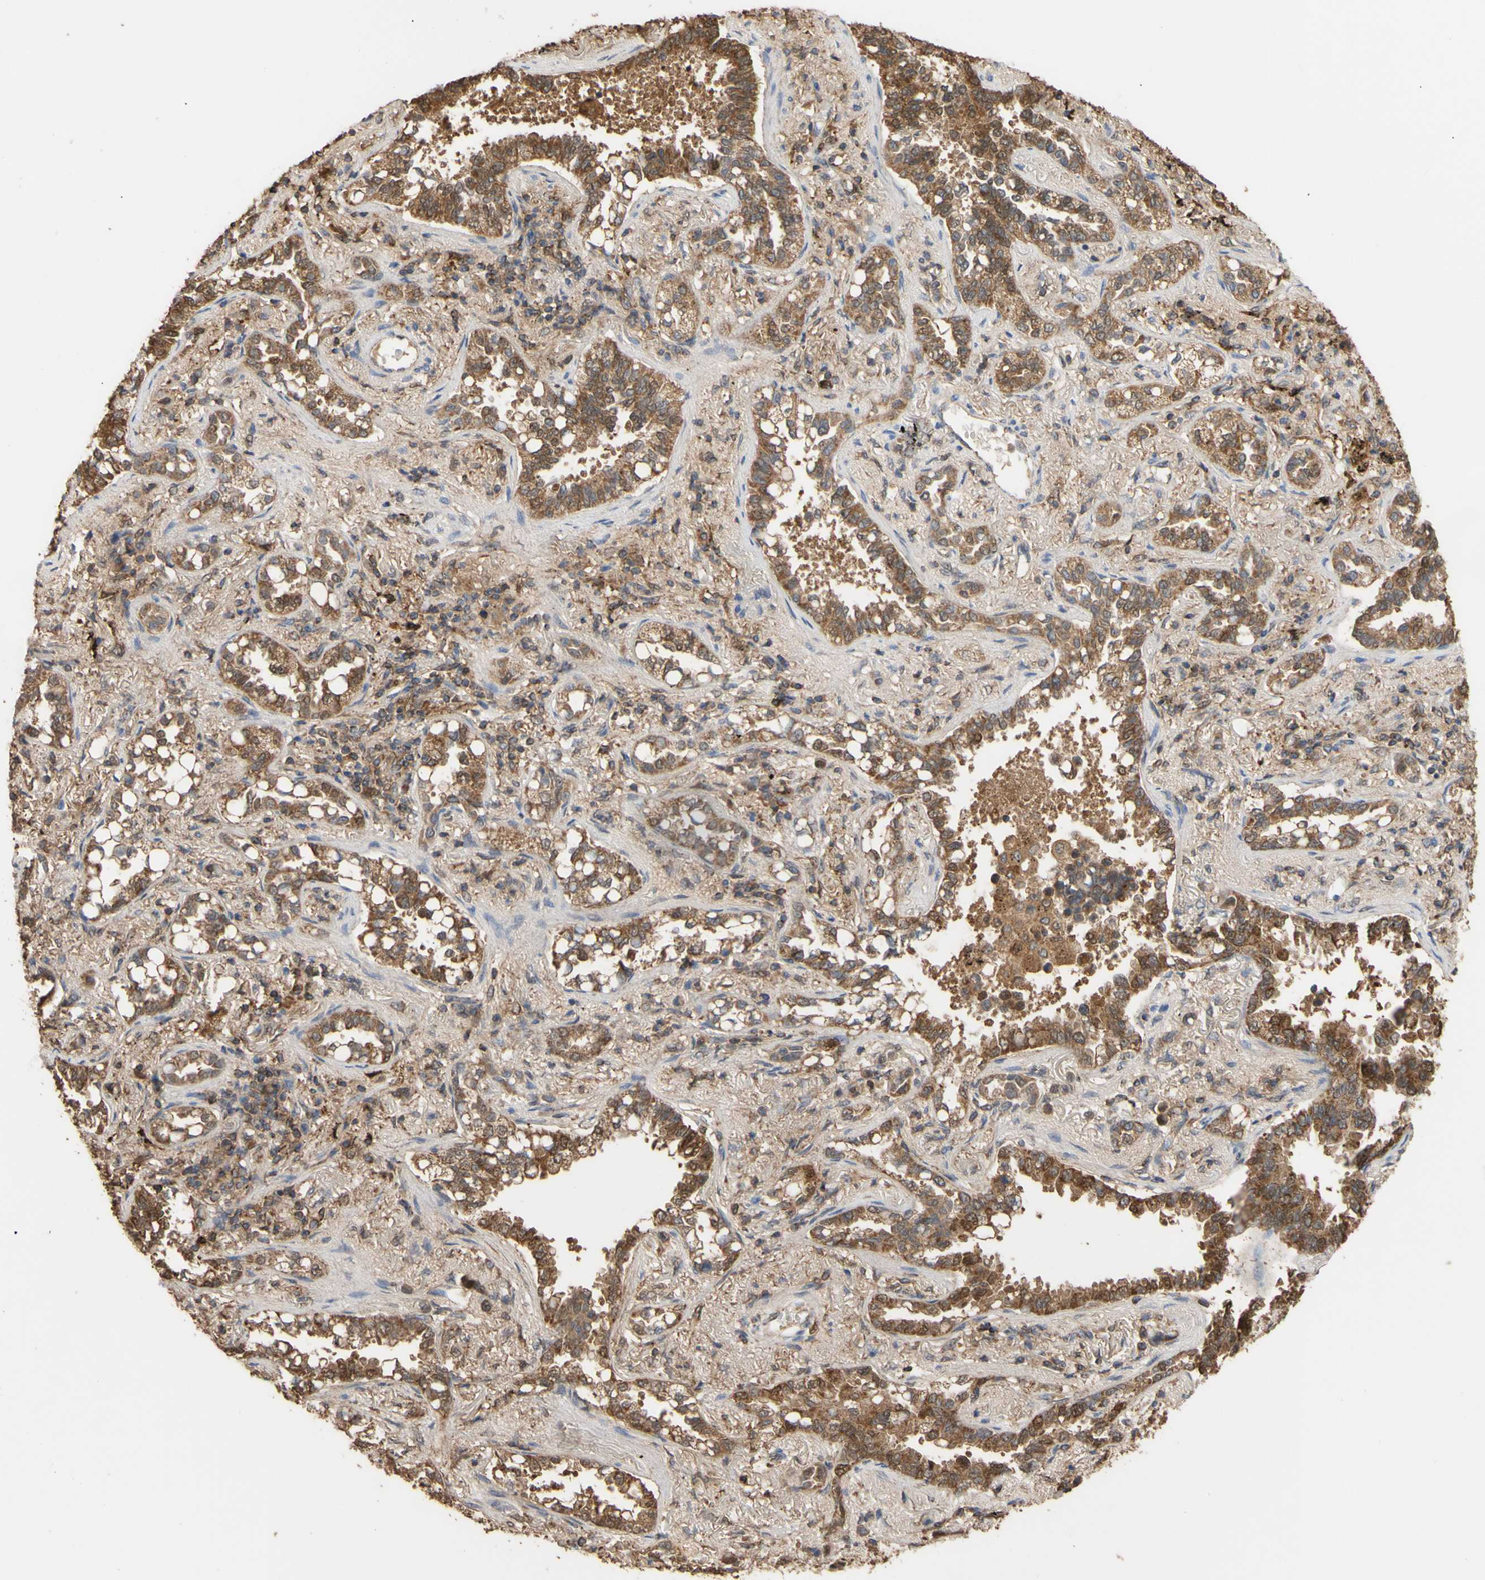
{"staining": {"intensity": "moderate", "quantity": ">75%", "location": "cytoplasmic/membranous"}, "tissue": "lung cancer", "cell_type": "Tumor cells", "image_type": "cancer", "snomed": [{"axis": "morphology", "description": "Normal tissue, NOS"}, {"axis": "morphology", "description": "Adenocarcinoma, NOS"}, {"axis": "topography", "description": "Lung"}], "caption": "A brown stain highlights moderate cytoplasmic/membranous positivity of a protein in human lung adenocarcinoma tumor cells.", "gene": "ALDH9A1", "patient": {"sex": "male", "age": 59}}